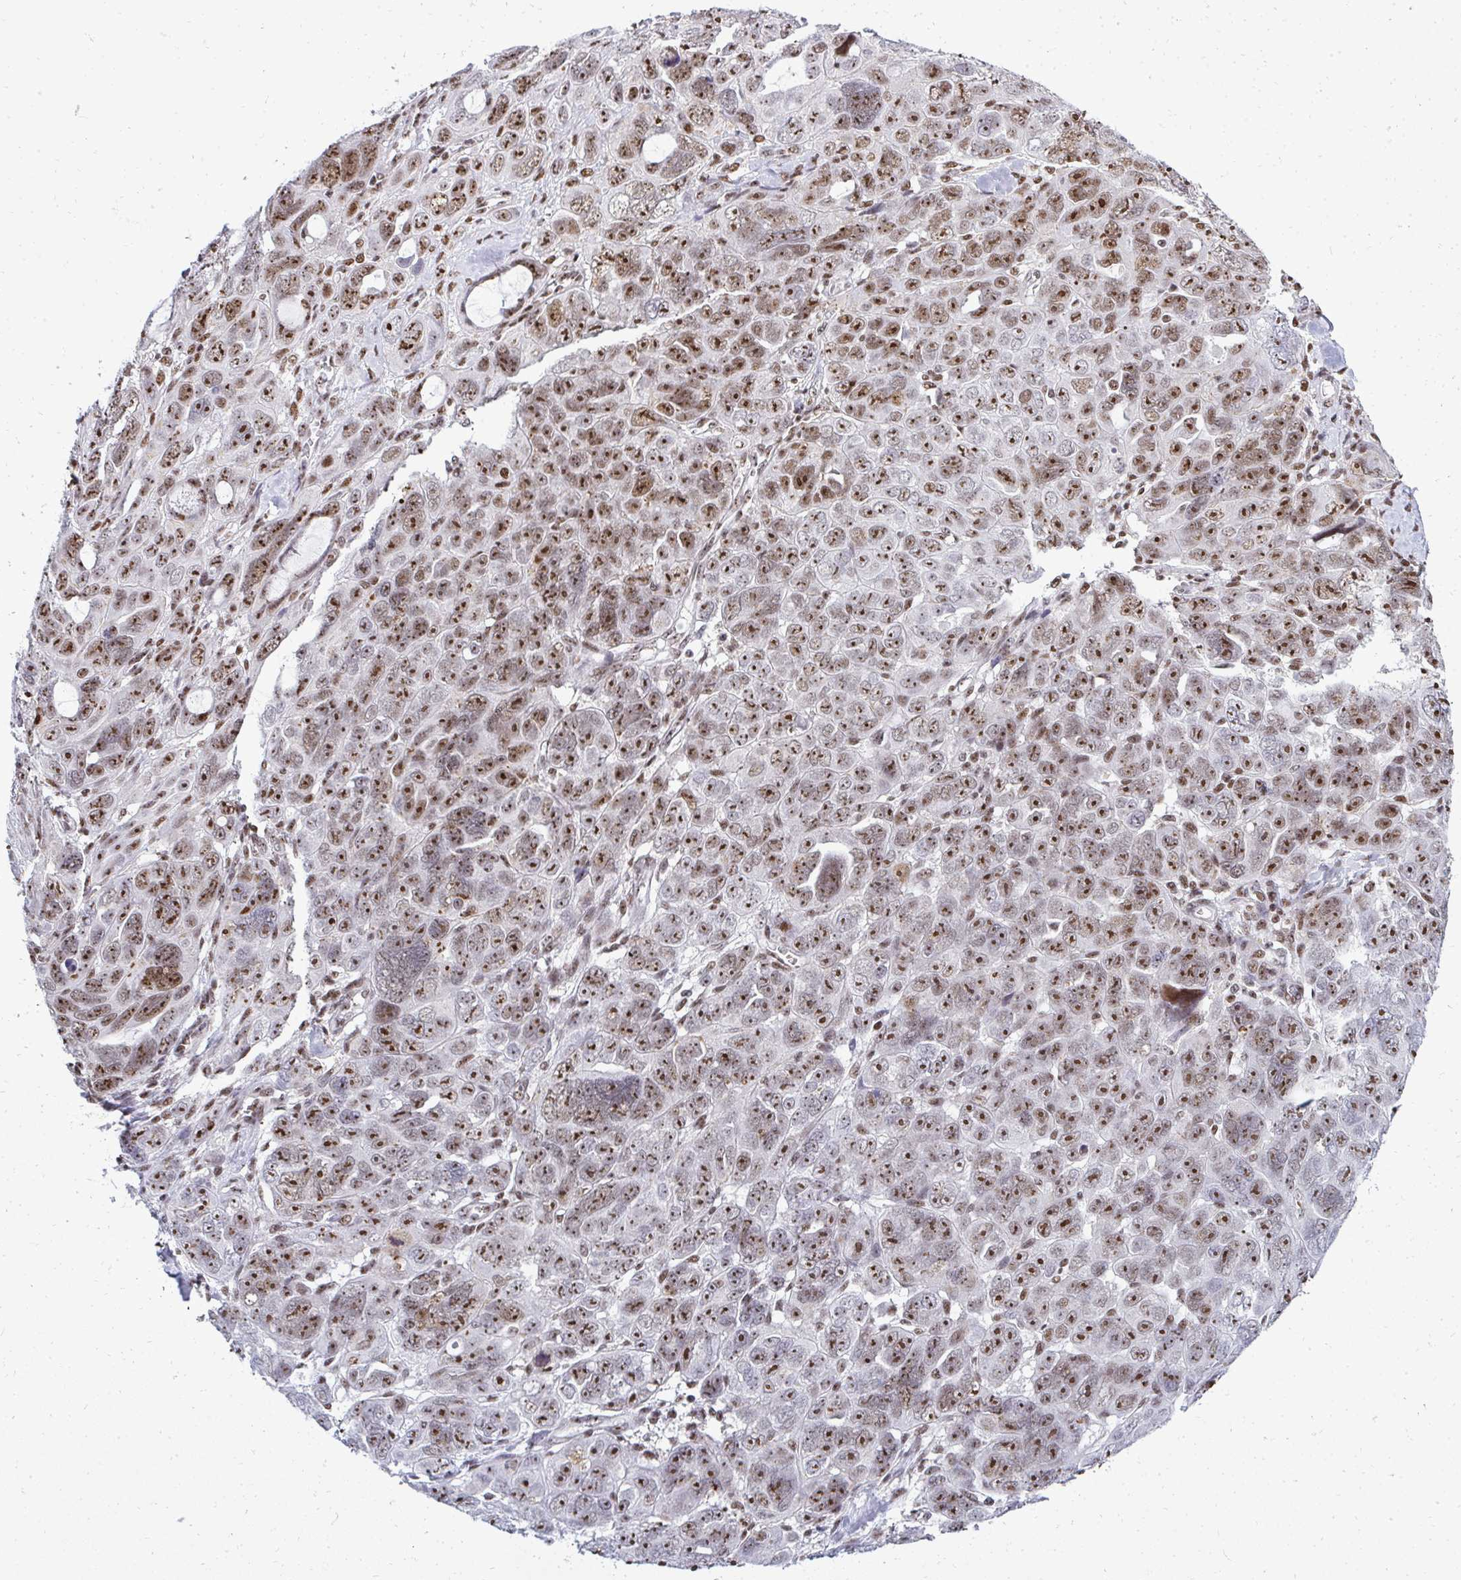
{"staining": {"intensity": "moderate", "quantity": ">75%", "location": "nuclear"}, "tissue": "ovarian cancer", "cell_type": "Tumor cells", "image_type": "cancer", "snomed": [{"axis": "morphology", "description": "Cystadenocarcinoma, serous, NOS"}, {"axis": "topography", "description": "Ovary"}], "caption": "IHC of ovarian cancer displays medium levels of moderate nuclear positivity in about >75% of tumor cells.", "gene": "SIRT7", "patient": {"sex": "female", "age": 63}}